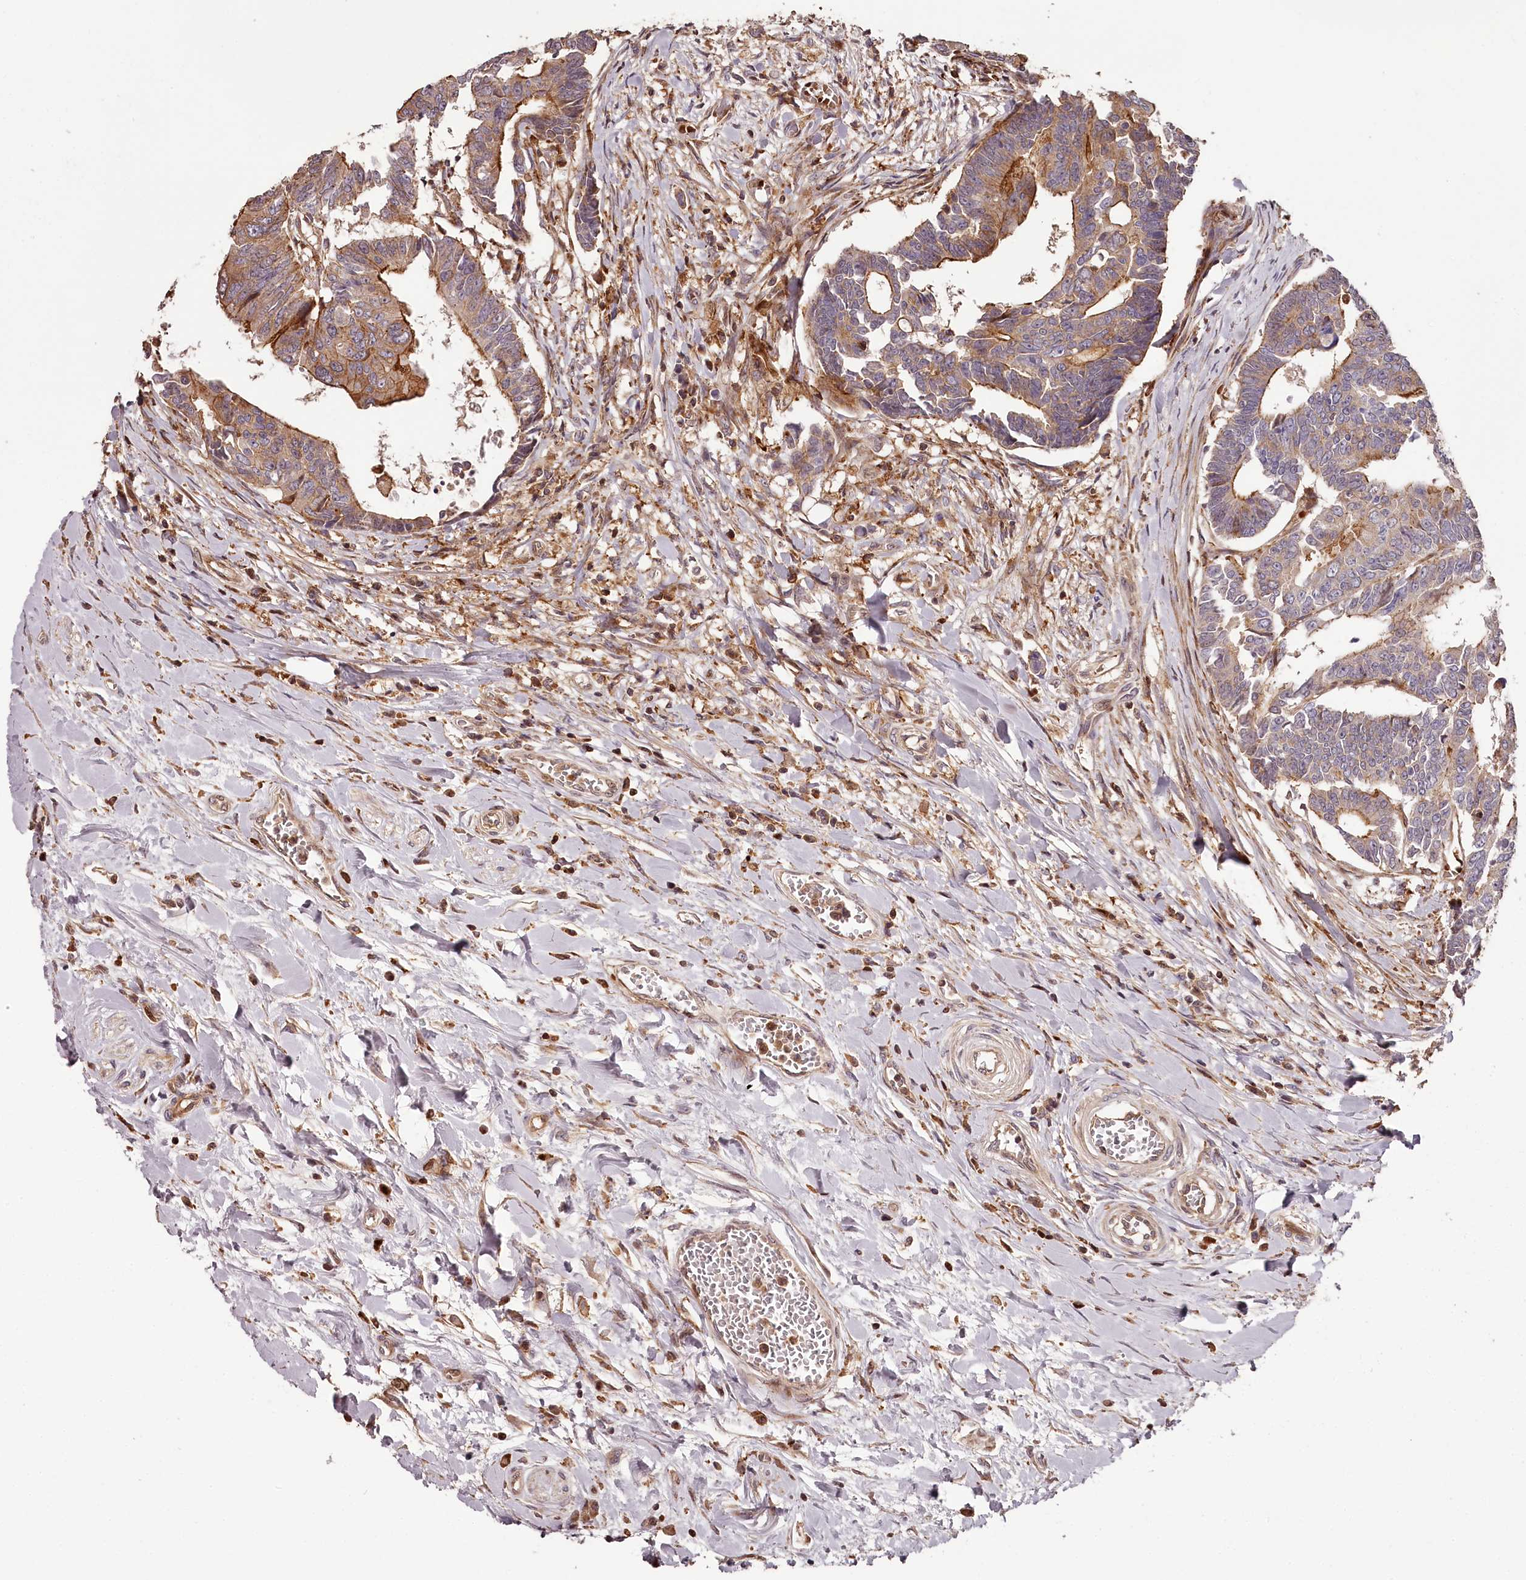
{"staining": {"intensity": "strong", "quantity": "25%-75%", "location": "cytoplasmic/membranous"}, "tissue": "colorectal cancer", "cell_type": "Tumor cells", "image_type": "cancer", "snomed": [{"axis": "morphology", "description": "Adenocarcinoma, NOS"}, {"axis": "topography", "description": "Rectum"}], "caption": "This micrograph demonstrates immunohistochemistry (IHC) staining of colorectal cancer (adenocarcinoma), with high strong cytoplasmic/membranous expression in about 25%-75% of tumor cells.", "gene": "KIF14", "patient": {"sex": "female", "age": 65}}